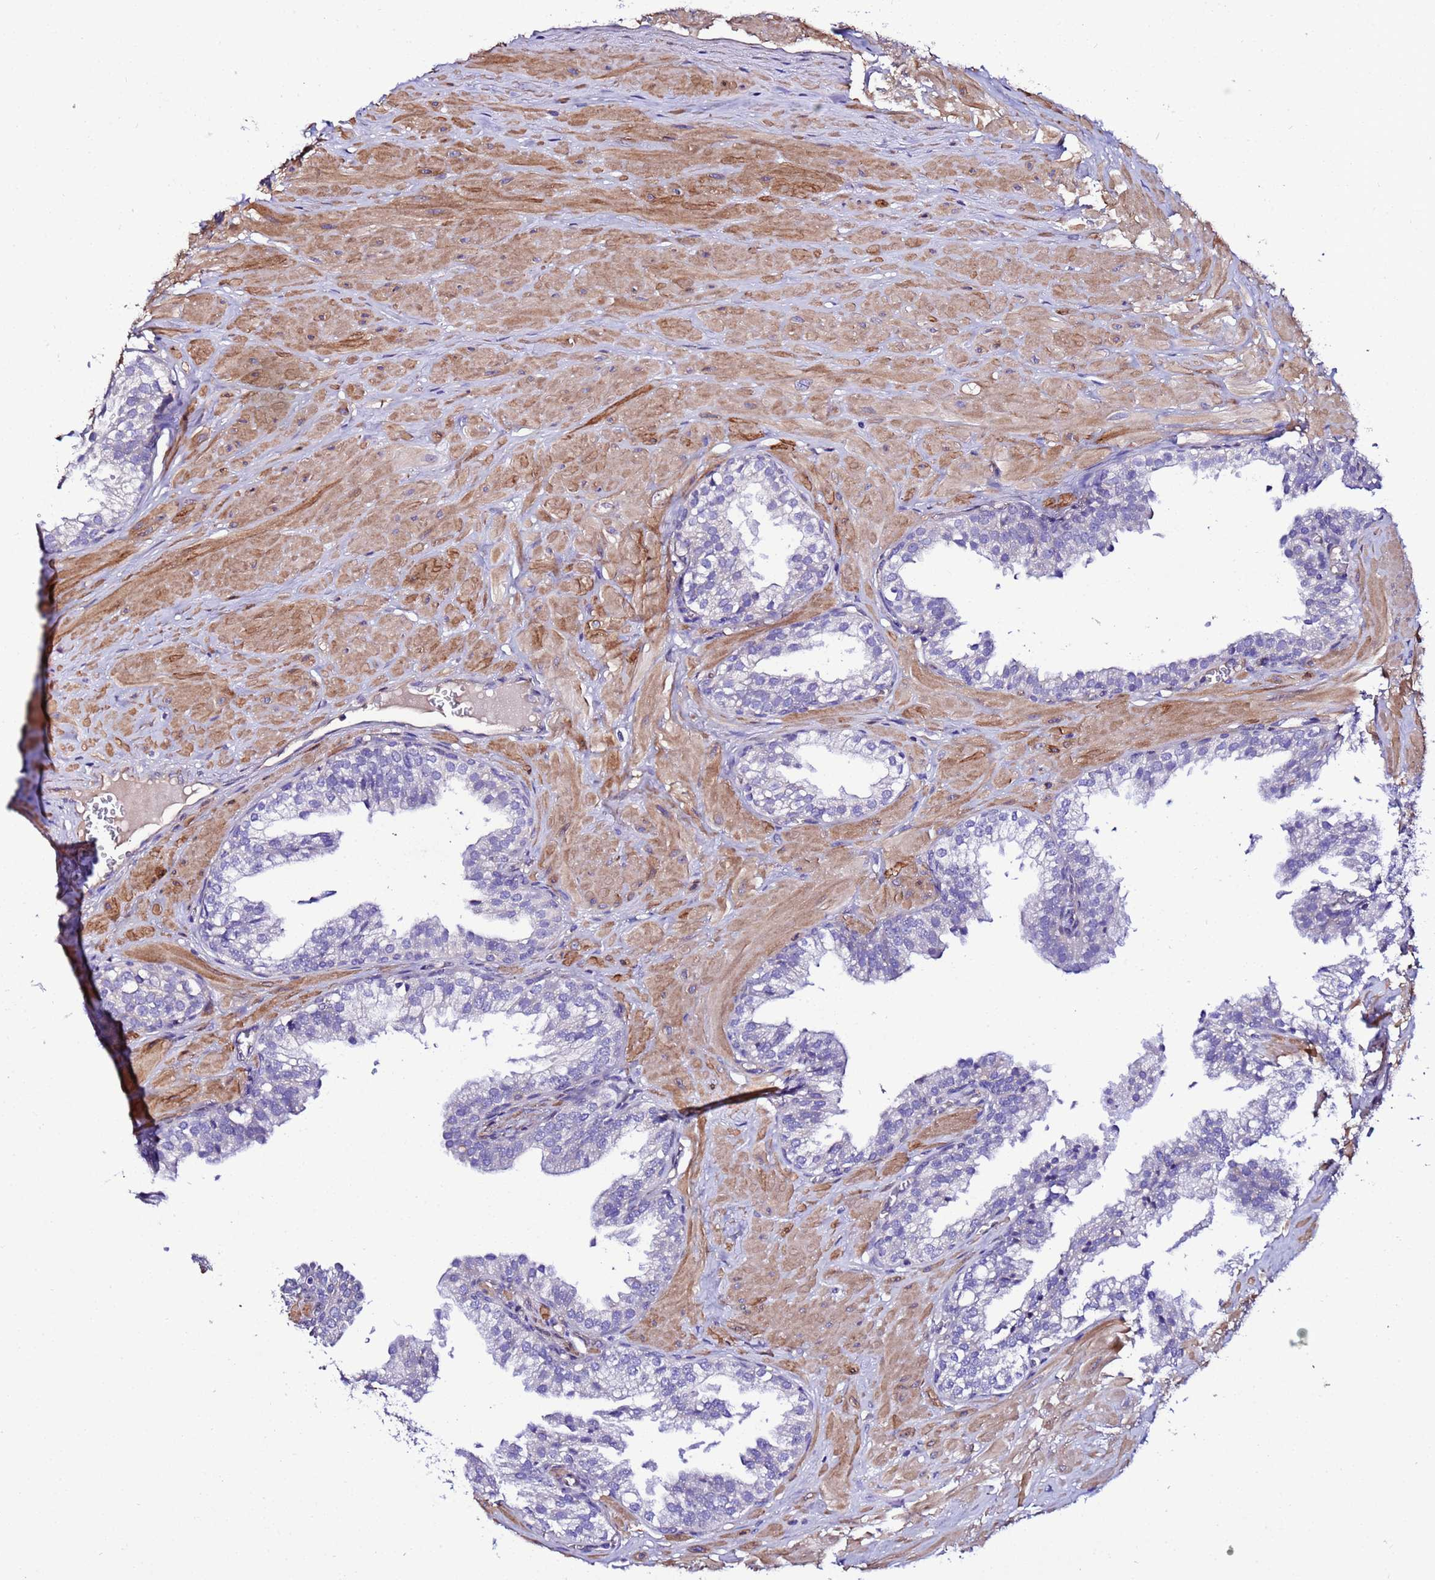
{"staining": {"intensity": "negative", "quantity": "none", "location": "none"}, "tissue": "prostate", "cell_type": "Glandular cells", "image_type": "normal", "snomed": [{"axis": "morphology", "description": "Normal tissue, NOS"}, {"axis": "topography", "description": "Prostate"}, {"axis": "topography", "description": "Peripheral nerve tissue"}], "caption": "Protein analysis of unremarkable prostate exhibits no significant positivity in glandular cells.", "gene": "JRKL", "patient": {"sex": "male", "age": 55}}